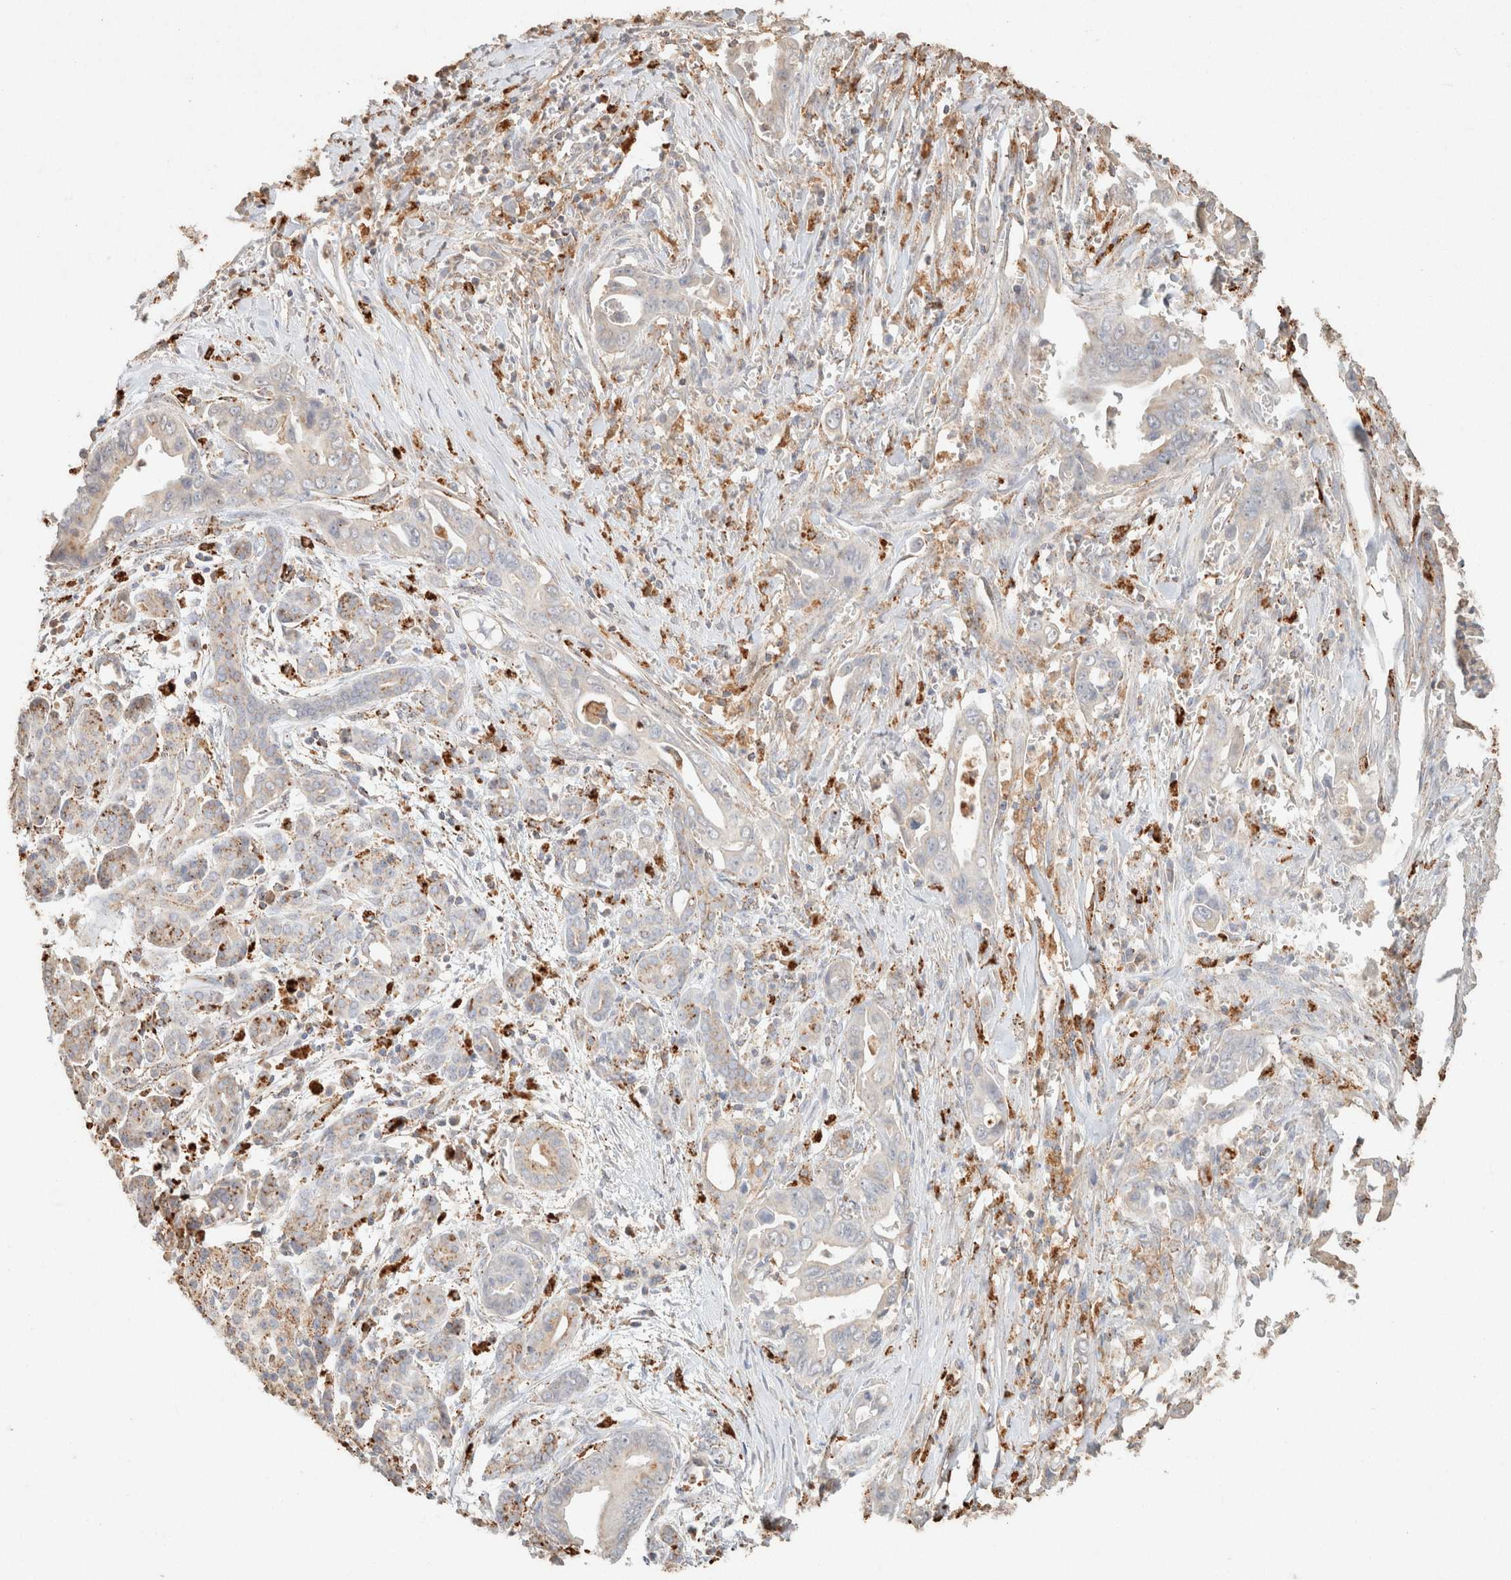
{"staining": {"intensity": "negative", "quantity": "none", "location": "none"}, "tissue": "pancreatic cancer", "cell_type": "Tumor cells", "image_type": "cancer", "snomed": [{"axis": "morphology", "description": "Adenocarcinoma, NOS"}, {"axis": "topography", "description": "Pancreas"}], "caption": "An immunohistochemistry photomicrograph of pancreatic adenocarcinoma is shown. There is no staining in tumor cells of pancreatic adenocarcinoma.", "gene": "CTSC", "patient": {"sex": "male", "age": 59}}